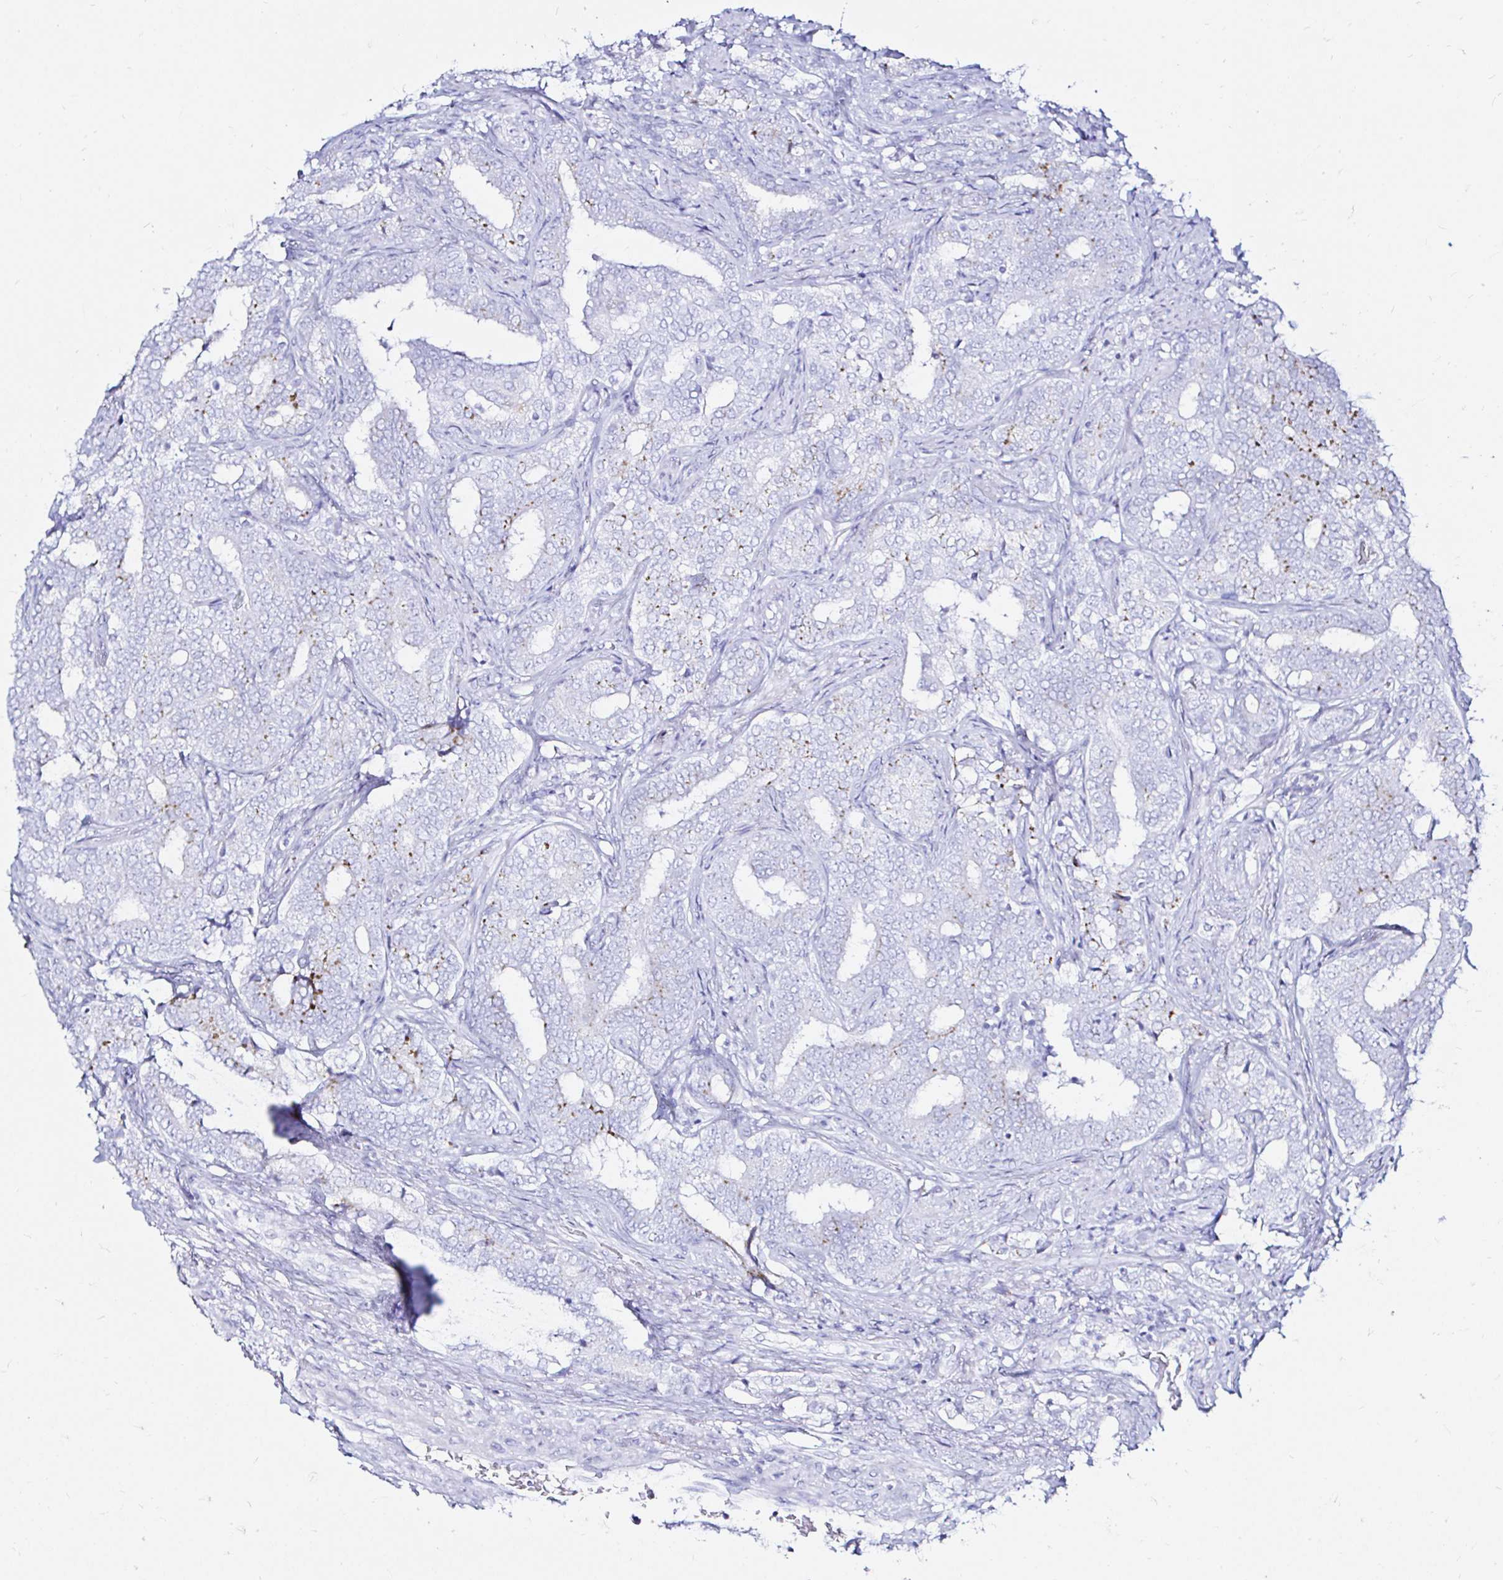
{"staining": {"intensity": "weak", "quantity": "25%-75%", "location": "cytoplasmic/membranous"}, "tissue": "prostate cancer", "cell_type": "Tumor cells", "image_type": "cancer", "snomed": [{"axis": "morphology", "description": "Adenocarcinoma, High grade"}, {"axis": "topography", "description": "Prostate"}], "caption": "Prostate cancer (adenocarcinoma (high-grade)) stained with a protein marker displays weak staining in tumor cells.", "gene": "ZNF432", "patient": {"sex": "male", "age": 72}}